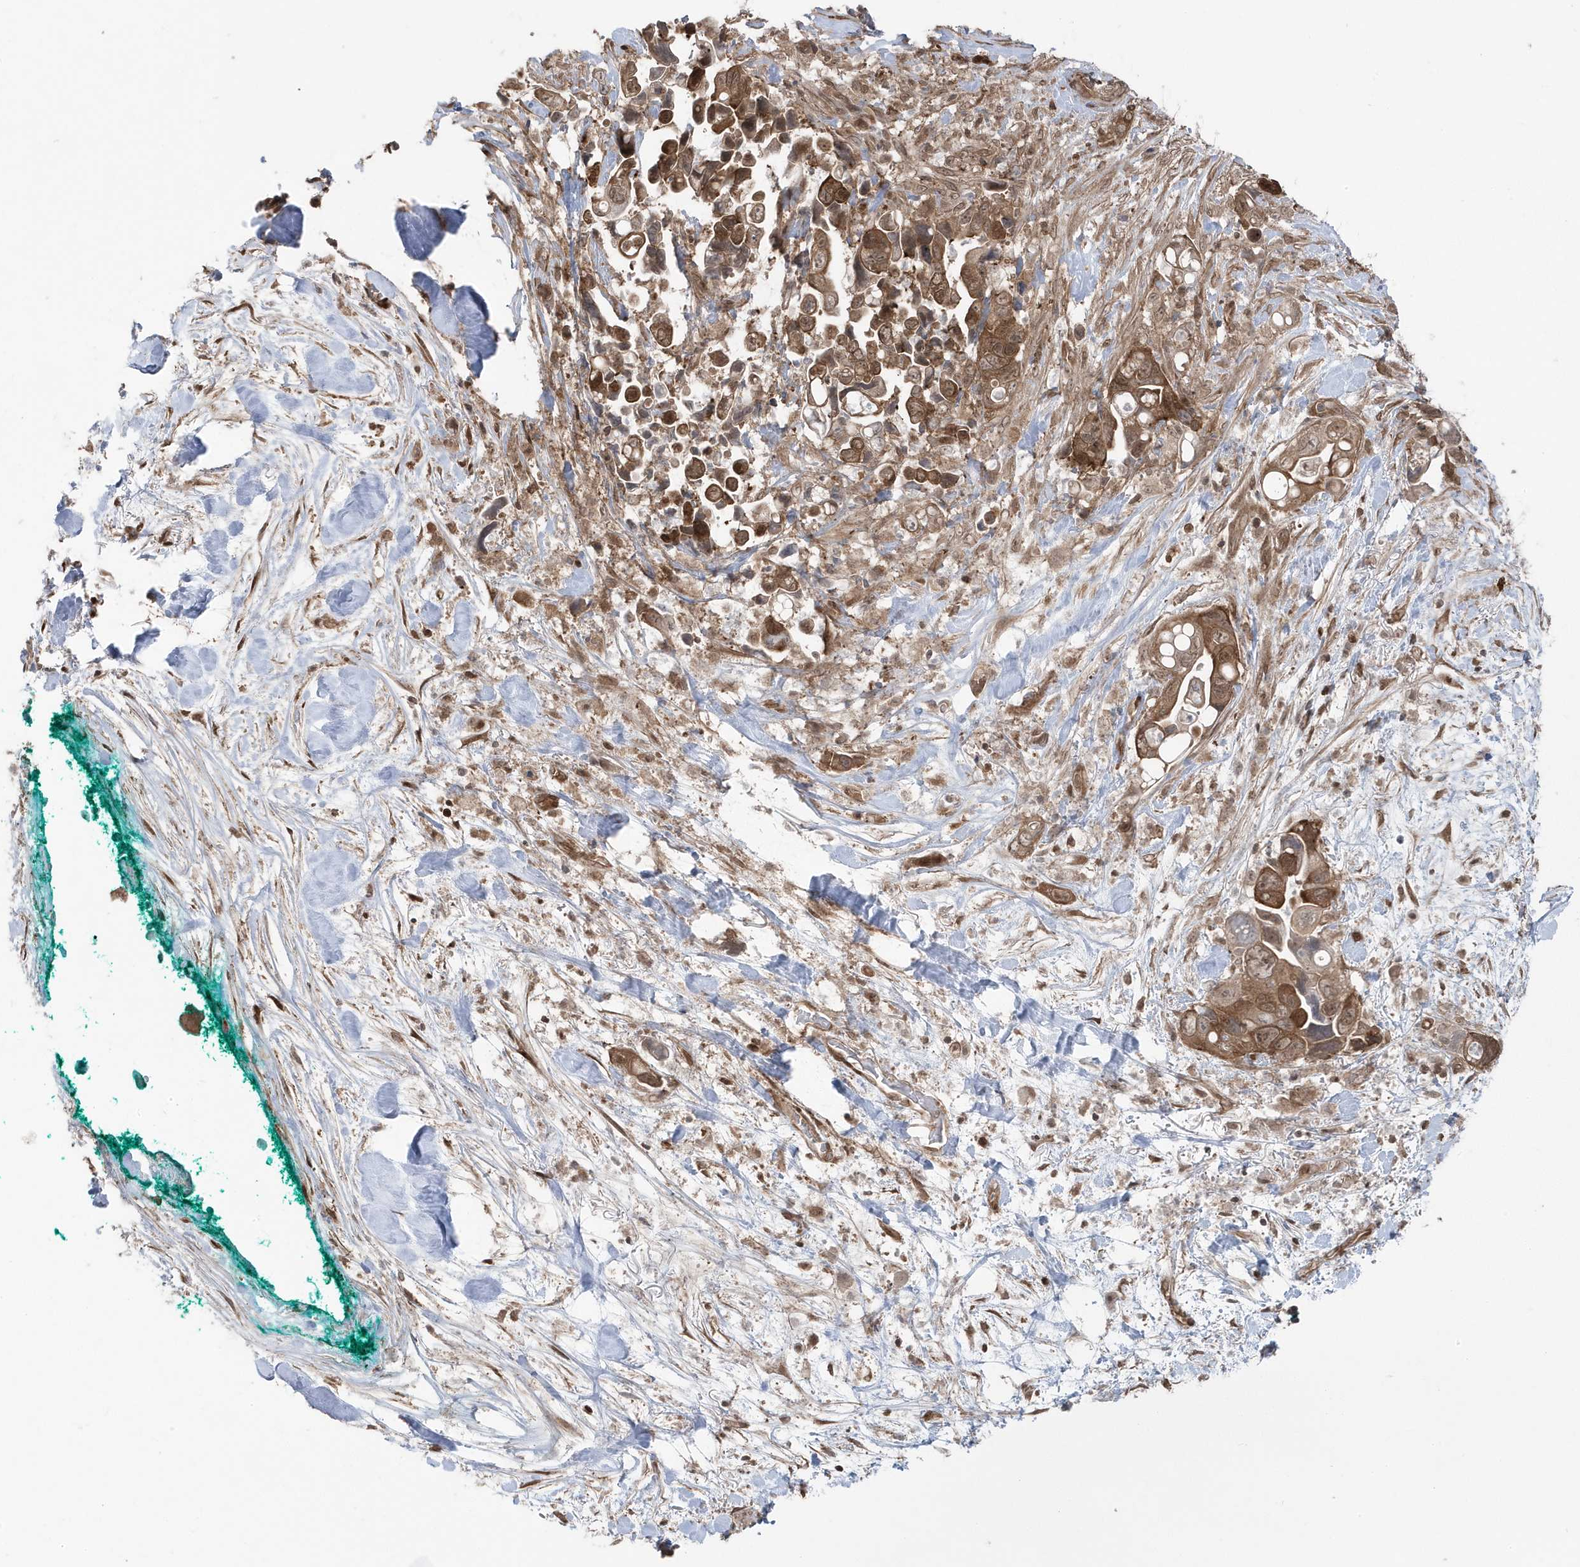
{"staining": {"intensity": "moderate", "quantity": ">75%", "location": "cytoplasmic/membranous"}, "tissue": "pancreatic cancer", "cell_type": "Tumor cells", "image_type": "cancer", "snomed": [{"axis": "morphology", "description": "Adenocarcinoma, NOS"}, {"axis": "topography", "description": "Pancreas"}], "caption": "Pancreatic cancer tissue reveals moderate cytoplasmic/membranous expression in approximately >75% of tumor cells, visualized by immunohistochemistry. The staining was performed using DAB, with brown indicating positive protein expression. Nuclei are stained blue with hematoxylin.", "gene": "MAPK1IP1L", "patient": {"sex": "female", "age": 72}}